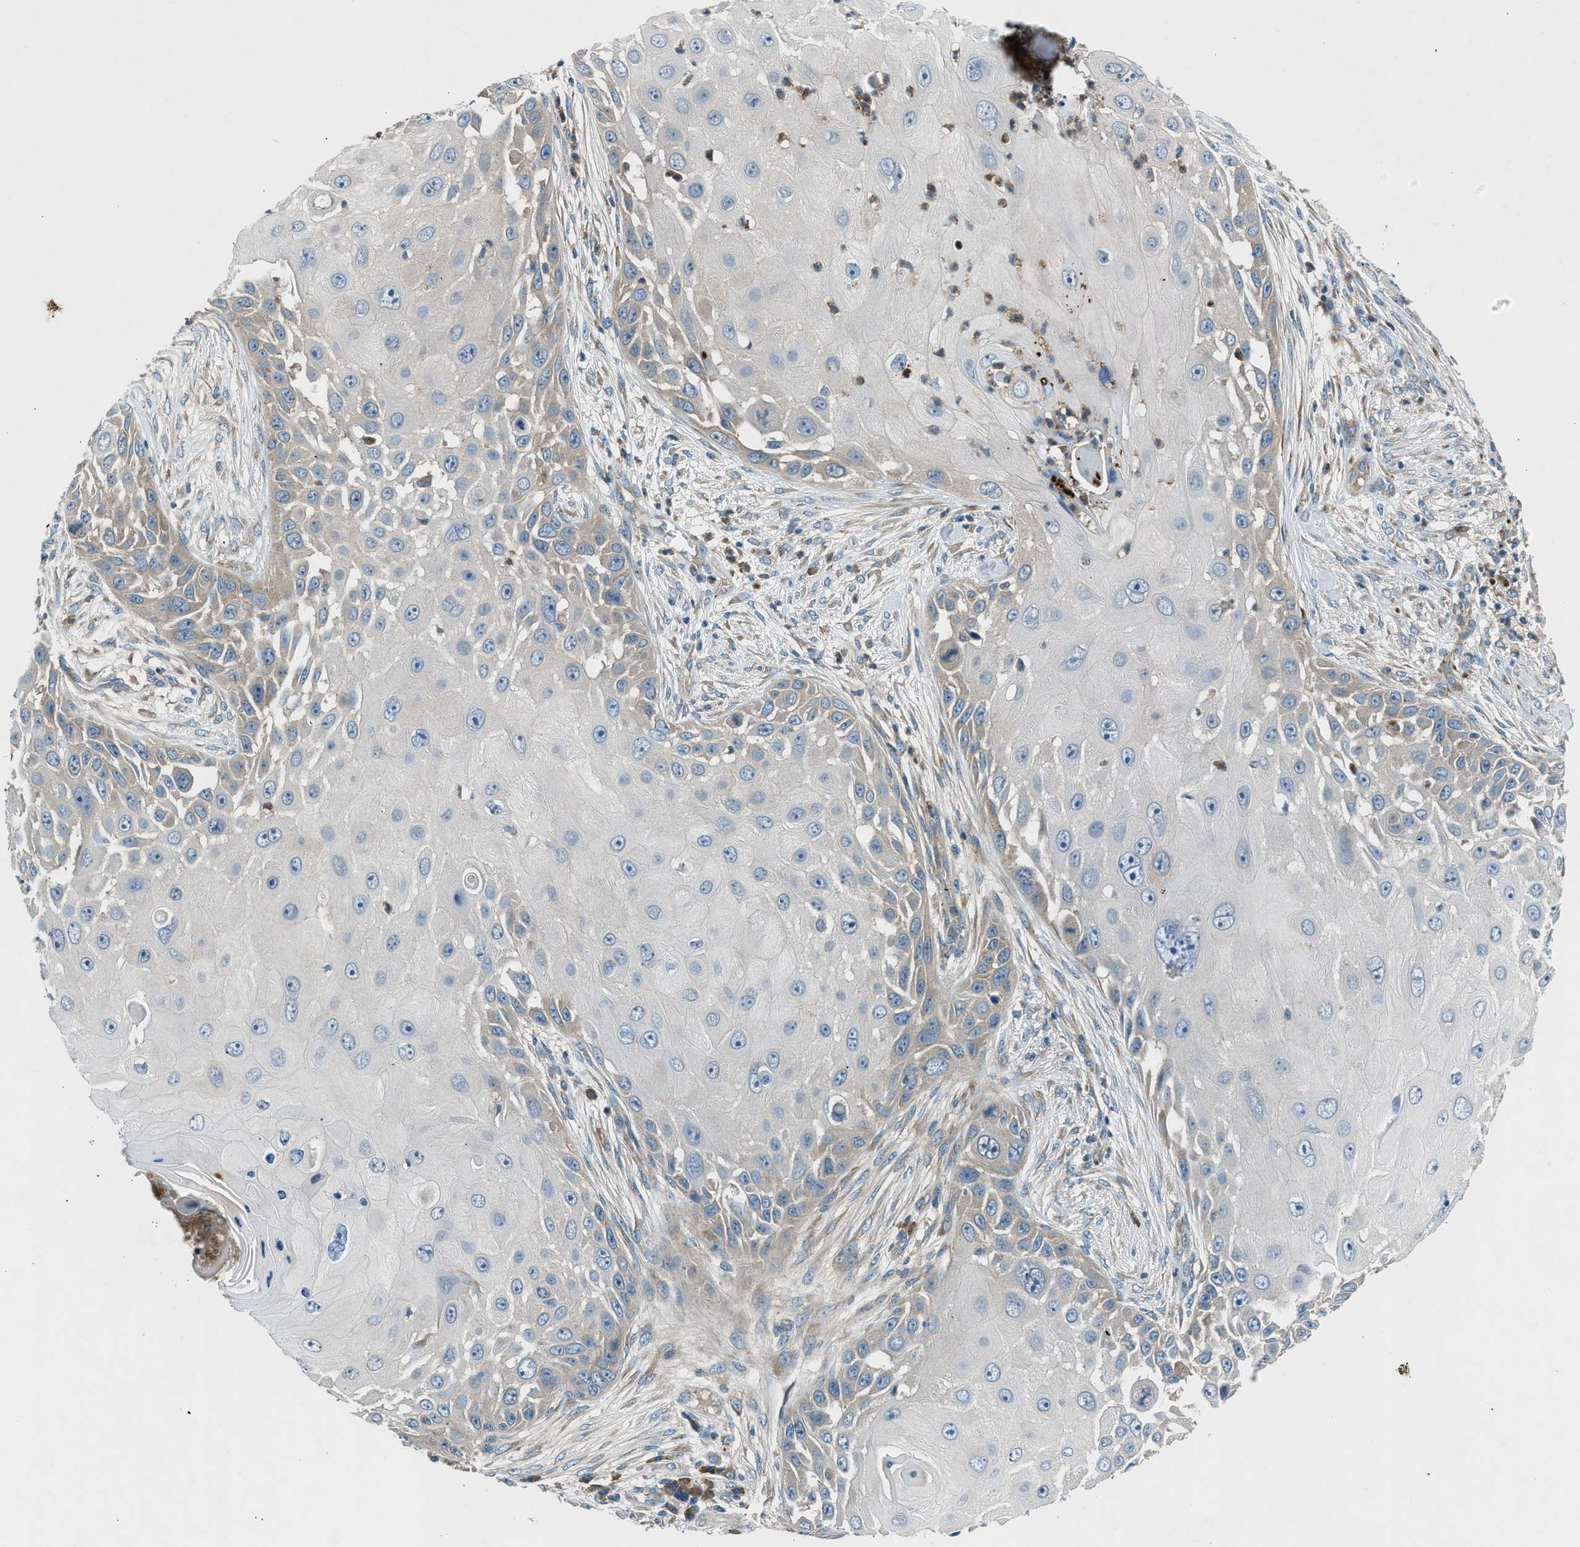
{"staining": {"intensity": "weak", "quantity": "<25%", "location": "cytoplasmic/membranous"}, "tissue": "skin cancer", "cell_type": "Tumor cells", "image_type": "cancer", "snomed": [{"axis": "morphology", "description": "Squamous cell carcinoma, NOS"}, {"axis": "topography", "description": "Skin"}], "caption": "A micrograph of human skin cancer is negative for staining in tumor cells. (Brightfield microscopy of DAB (3,3'-diaminobenzidine) immunohistochemistry (IHC) at high magnification).", "gene": "BMP1", "patient": {"sex": "female", "age": 44}}